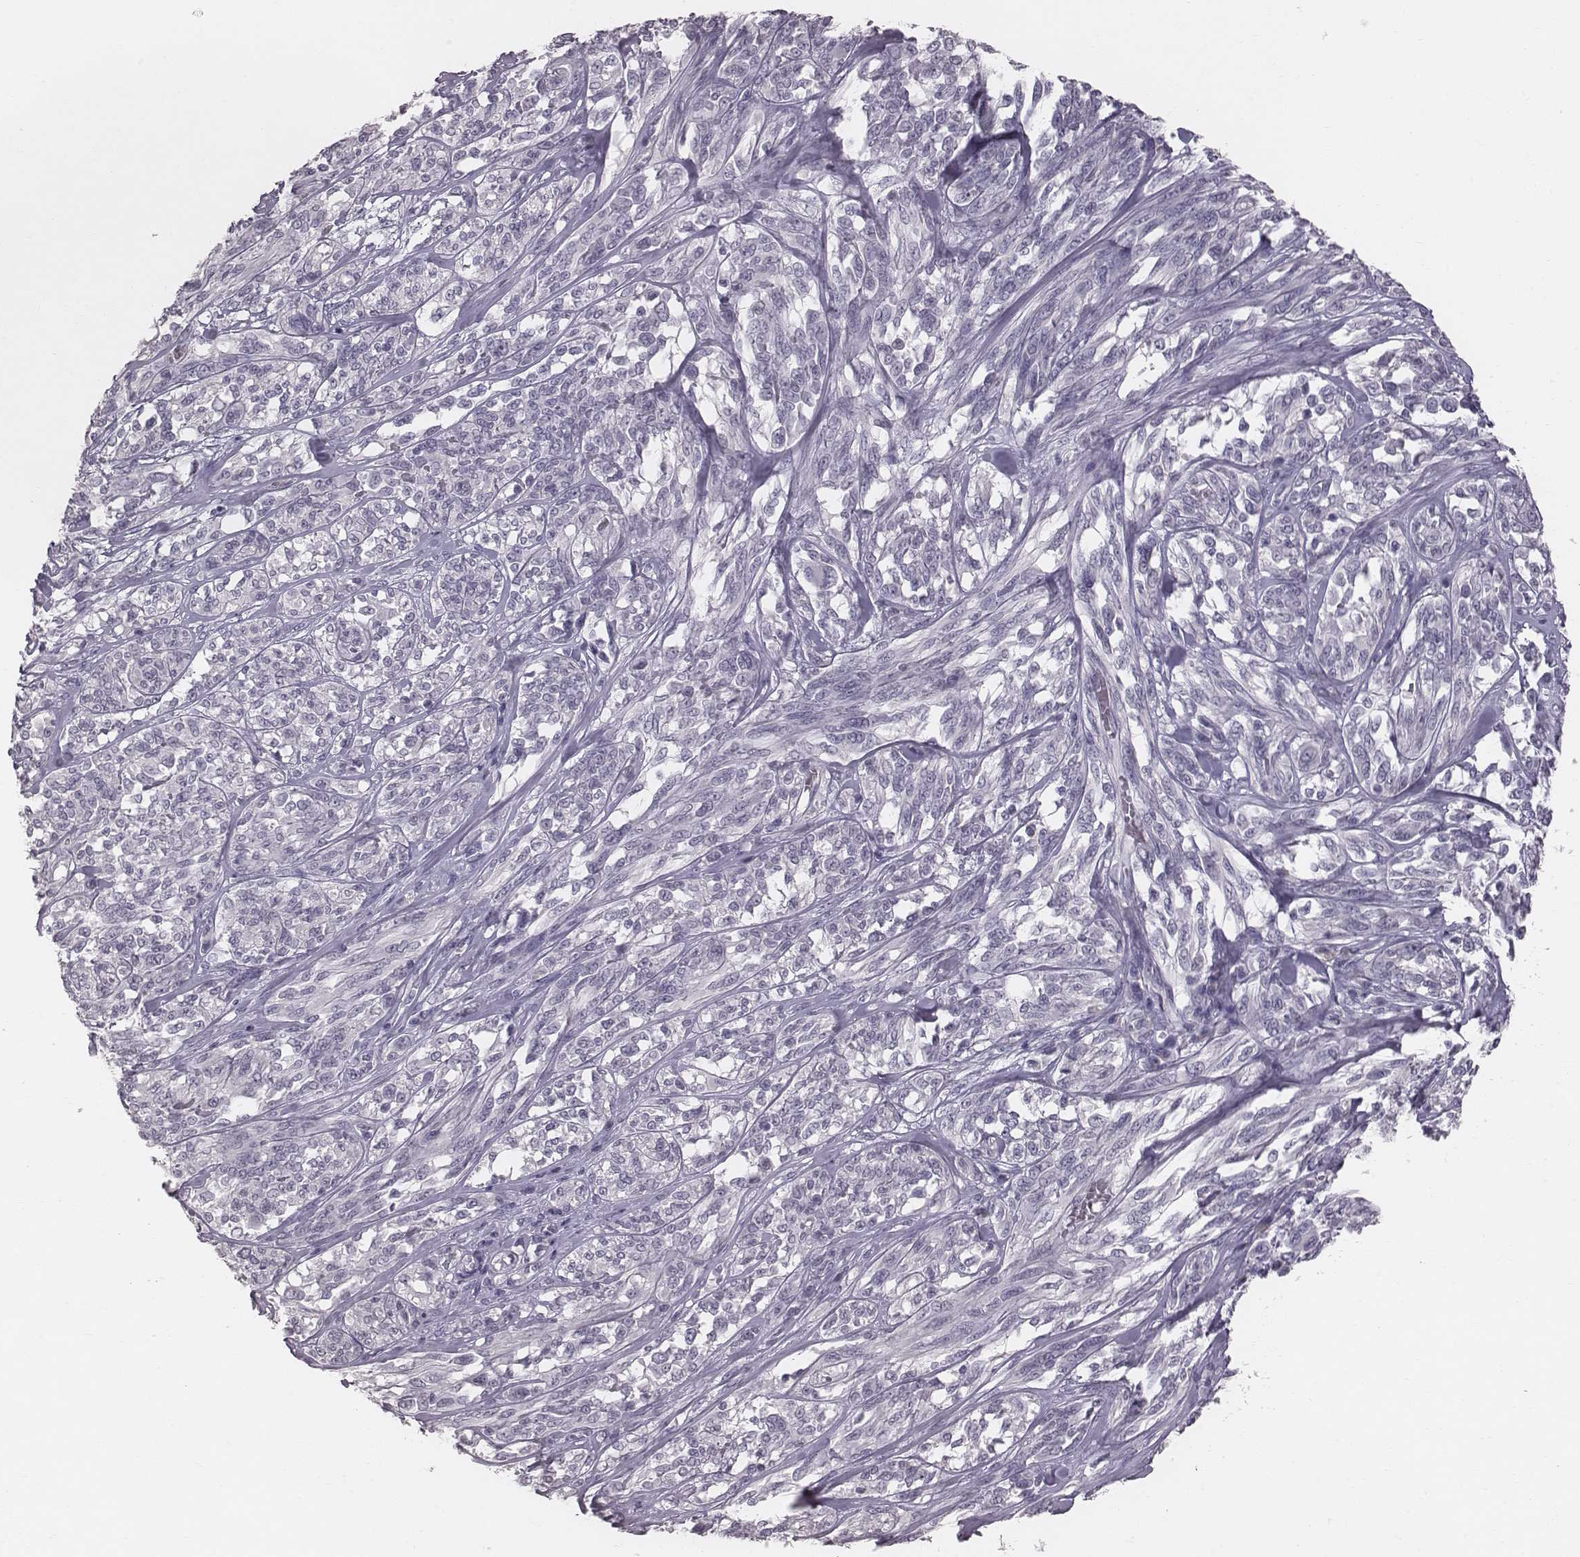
{"staining": {"intensity": "negative", "quantity": "none", "location": "none"}, "tissue": "melanoma", "cell_type": "Tumor cells", "image_type": "cancer", "snomed": [{"axis": "morphology", "description": "Malignant melanoma, NOS"}, {"axis": "topography", "description": "Skin"}], "caption": "Protein analysis of melanoma shows no significant positivity in tumor cells.", "gene": "CFTR", "patient": {"sex": "female", "age": 91}}